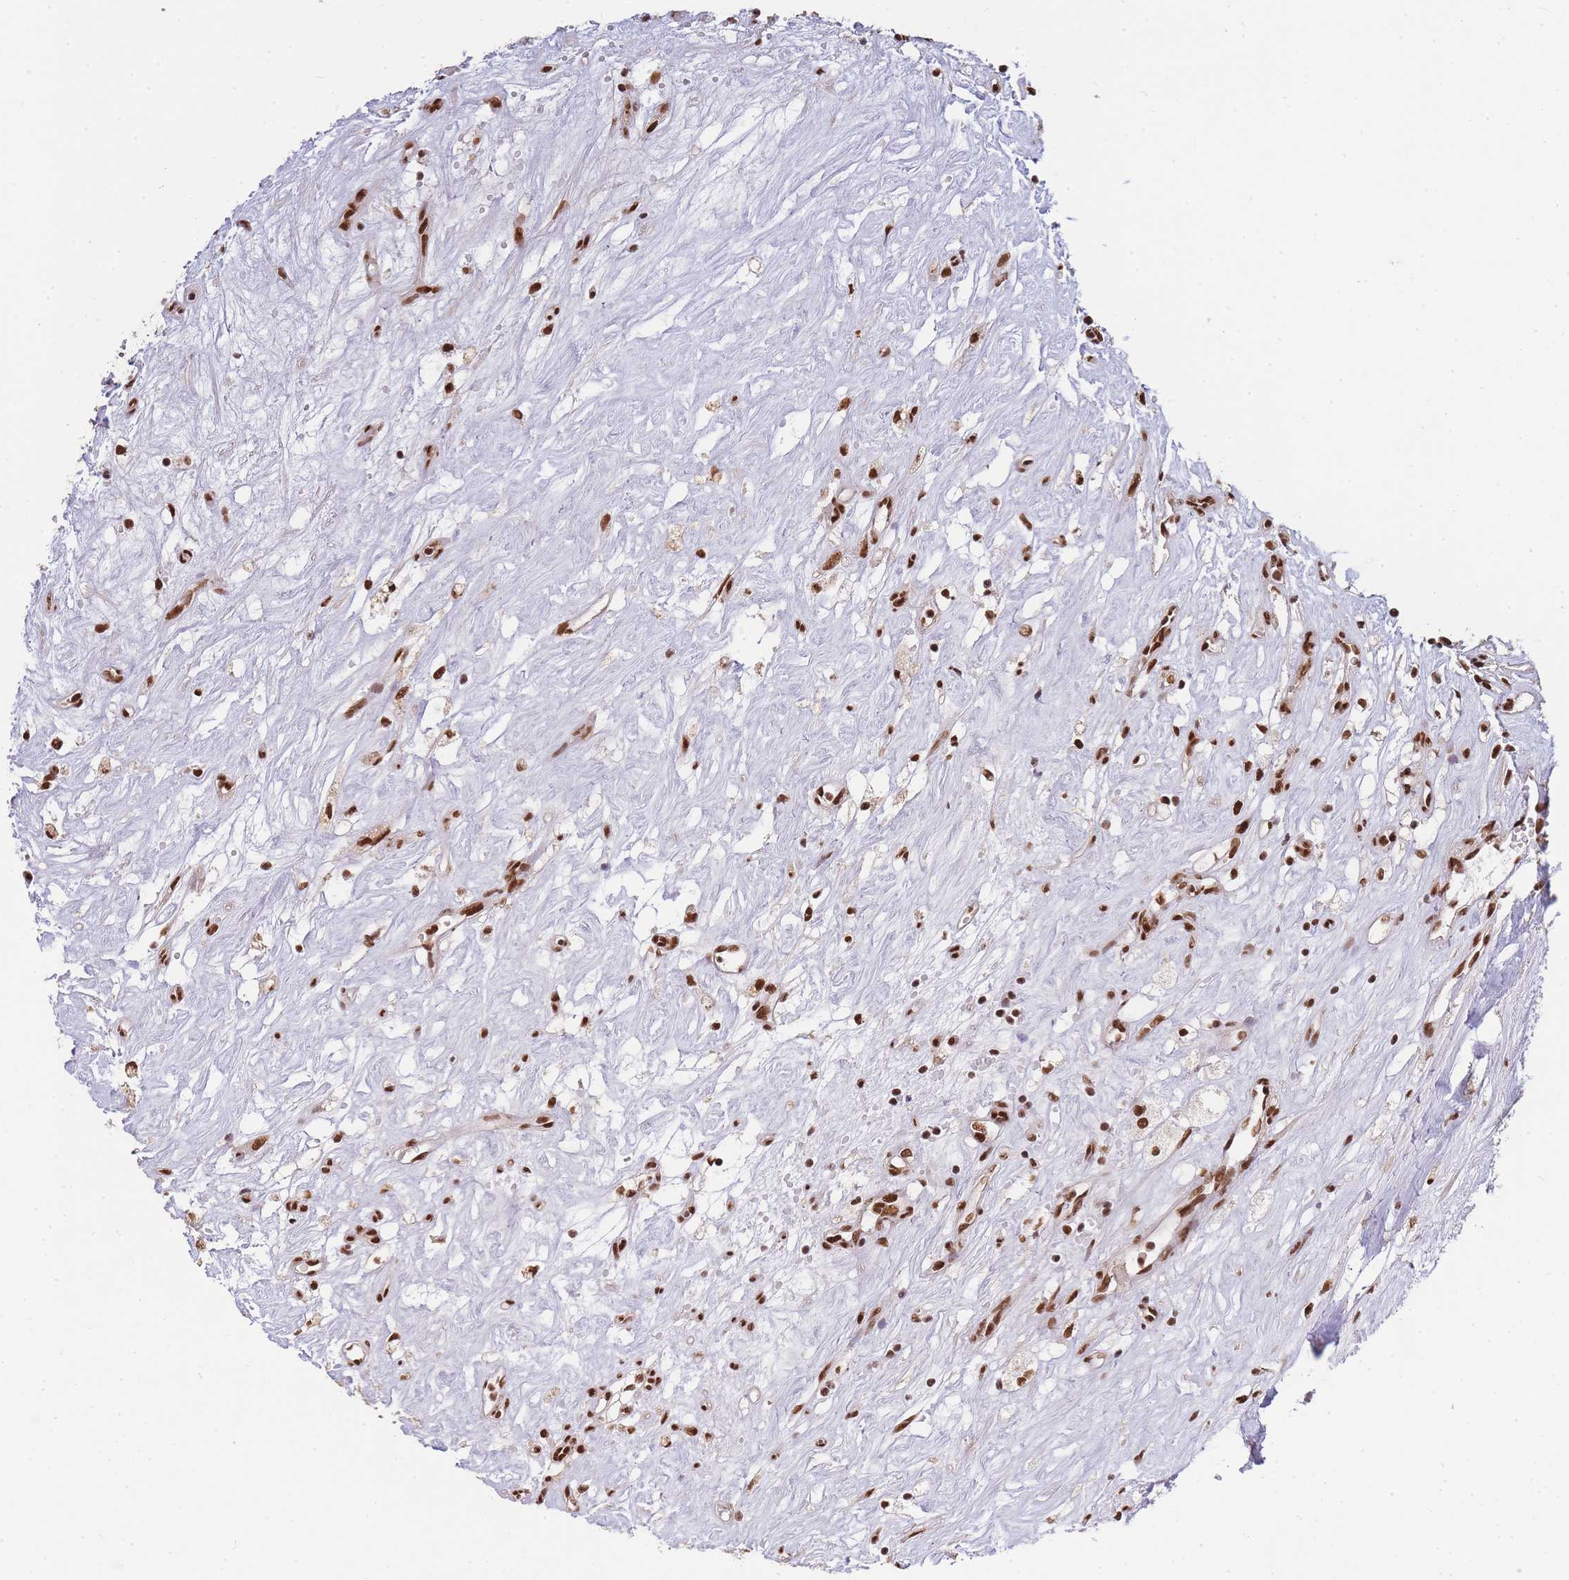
{"staining": {"intensity": "strong", "quantity": ">75%", "location": "nuclear"}, "tissue": "renal cancer", "cell_type": "Tumor cells", "image_type": "cancer", "snomed": [{"axis": "morphology", "description": "Adenocarcinoma, NOS"}, {"axis": "topography", "description": "Kidney"}], "caption": "The histopathology image displays a brown stain indicating the presence of a protein in the nuclear of tumor cells in renal cancer (adenocarcinoma). (brown staining indicates protein expression, while blue staining denotes nuclei).", "gene": "PRKDC", "patient": {"sex": "male", "age": 59}}